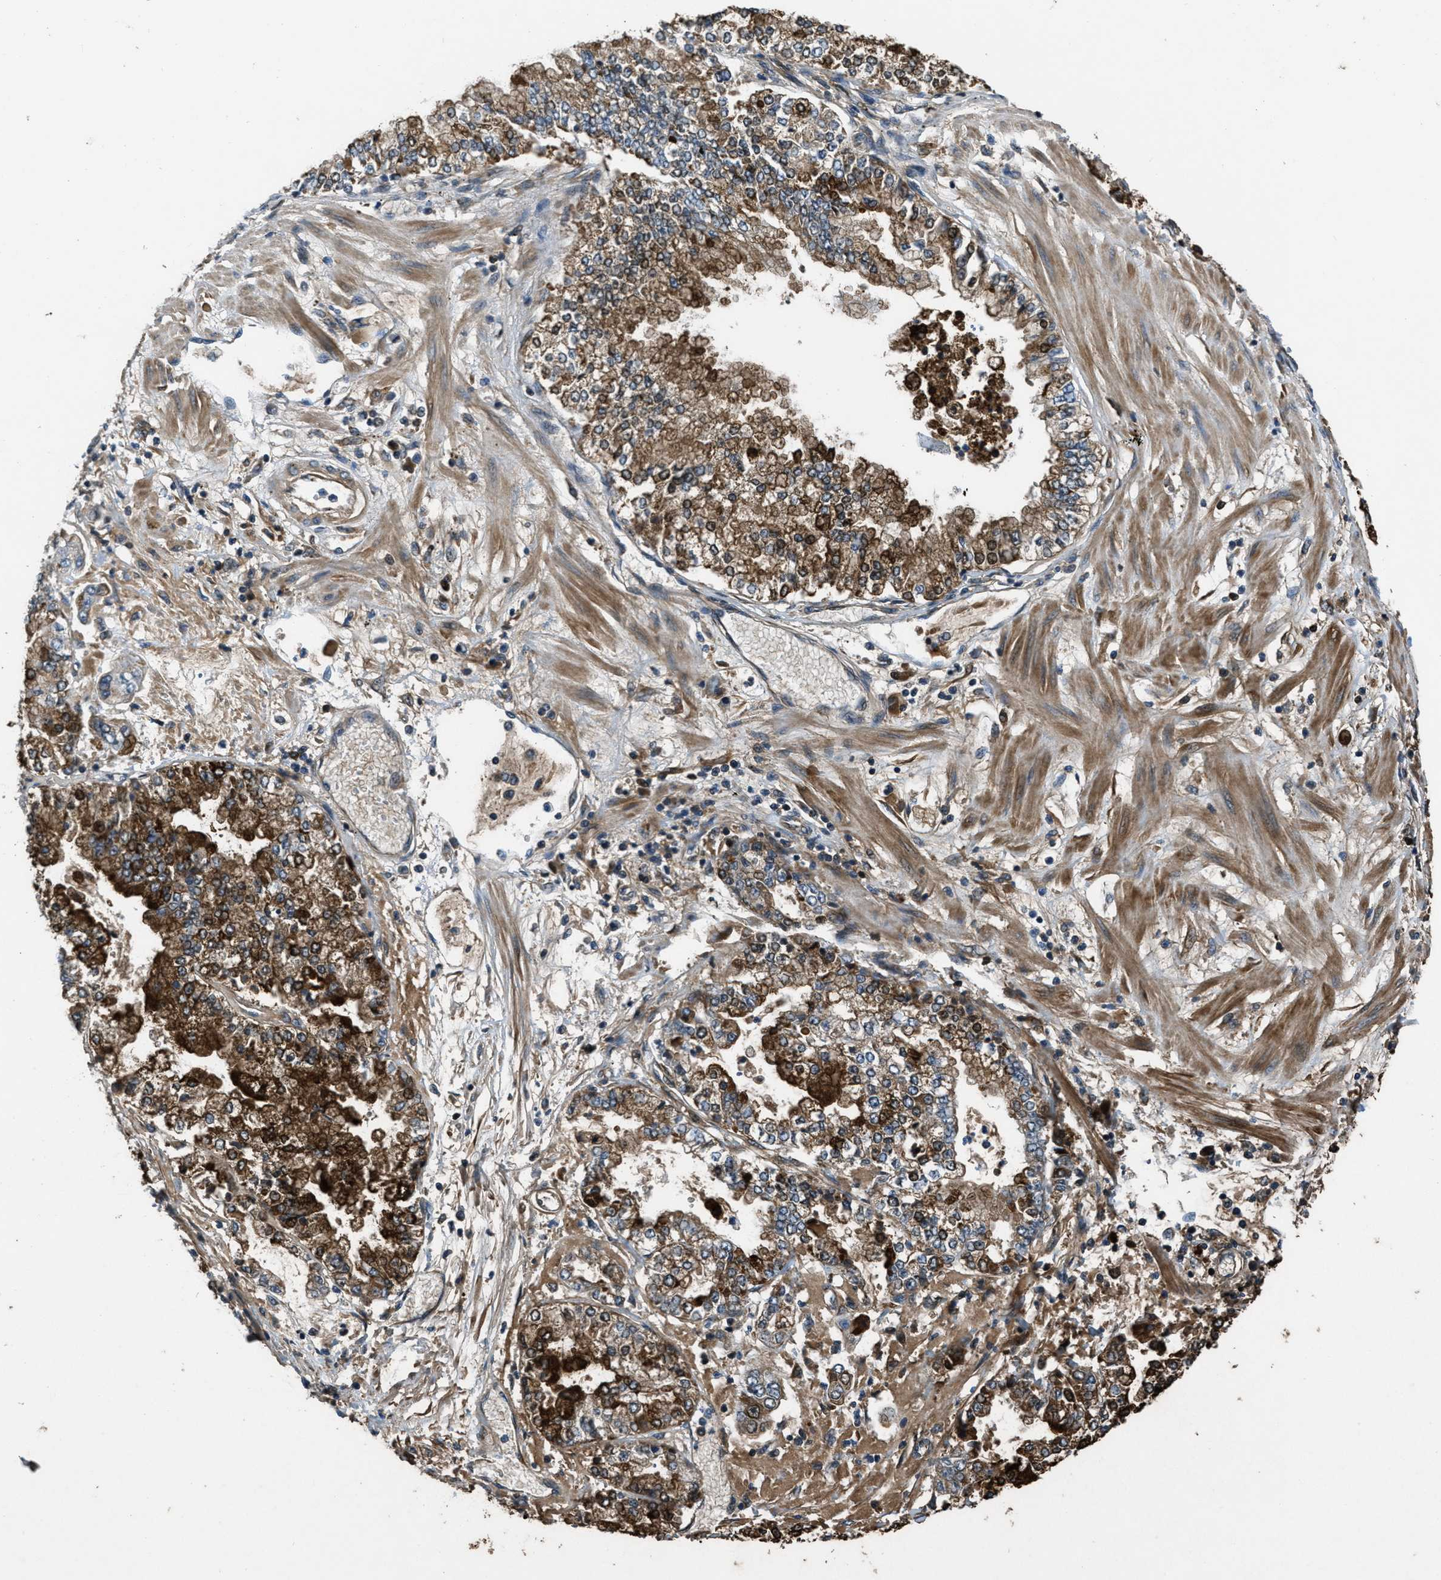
{"staining": {"intensity": "strong", "quantity": ">75%", "location": "cytoplasmic/membranous"}, "tissue": "stomach cancer", "cell_type": "Tumor cells", "image_type": "cancer", "snomed": [{"axis": "morphology", "description": "Adenocarcinoma, NOS"}, {"axis": "topography", "description": "Stomach"}], "caption": "There is high levels of strong cytoplasmic/membranous staining in tumor cells of adenocarcinoma (stomach), as demonstrated by immunohistochemical staining (brown color).", "gene": "NAT1", "patient": {"sex": "male", "age": 76}}